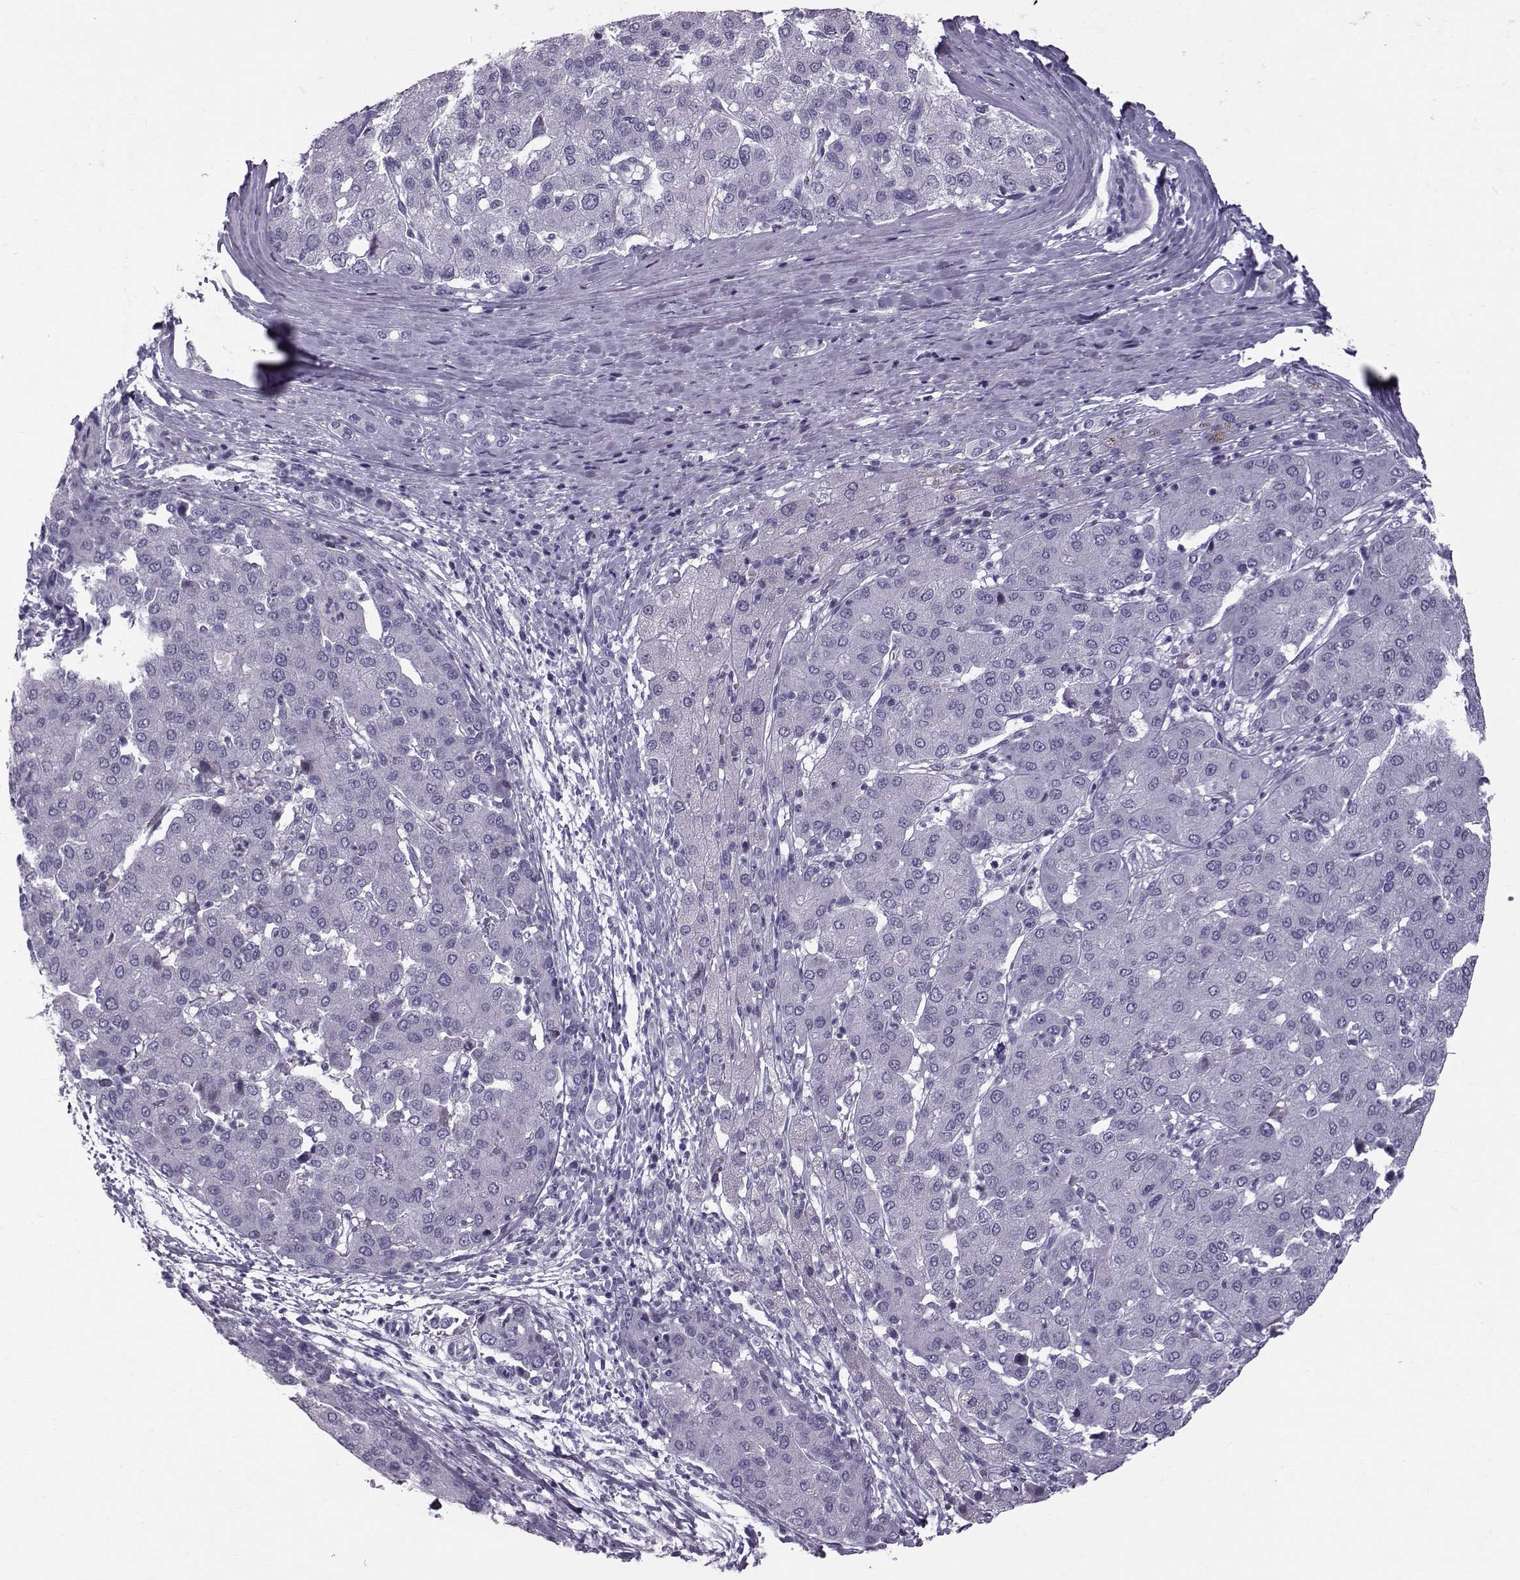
{"staining": {"intensity": "negative", "quantity": "none", "location": "none"}, "tissue": "liver cancer", "cell_type": "Tumor cells", "image_type": "cancer", "snomed": [{"axis": "morphology", "description": "Carcinoma, Hepatocellular, NOS"}, {"axis": "topography", "description": "Liver"}], "caption": "This is a micrograph of IHC staining of liver cancer, which shows no positivity in tumor cells.", "gene": "DMRT3", "patient": {"sex": "male", "age": 65}}